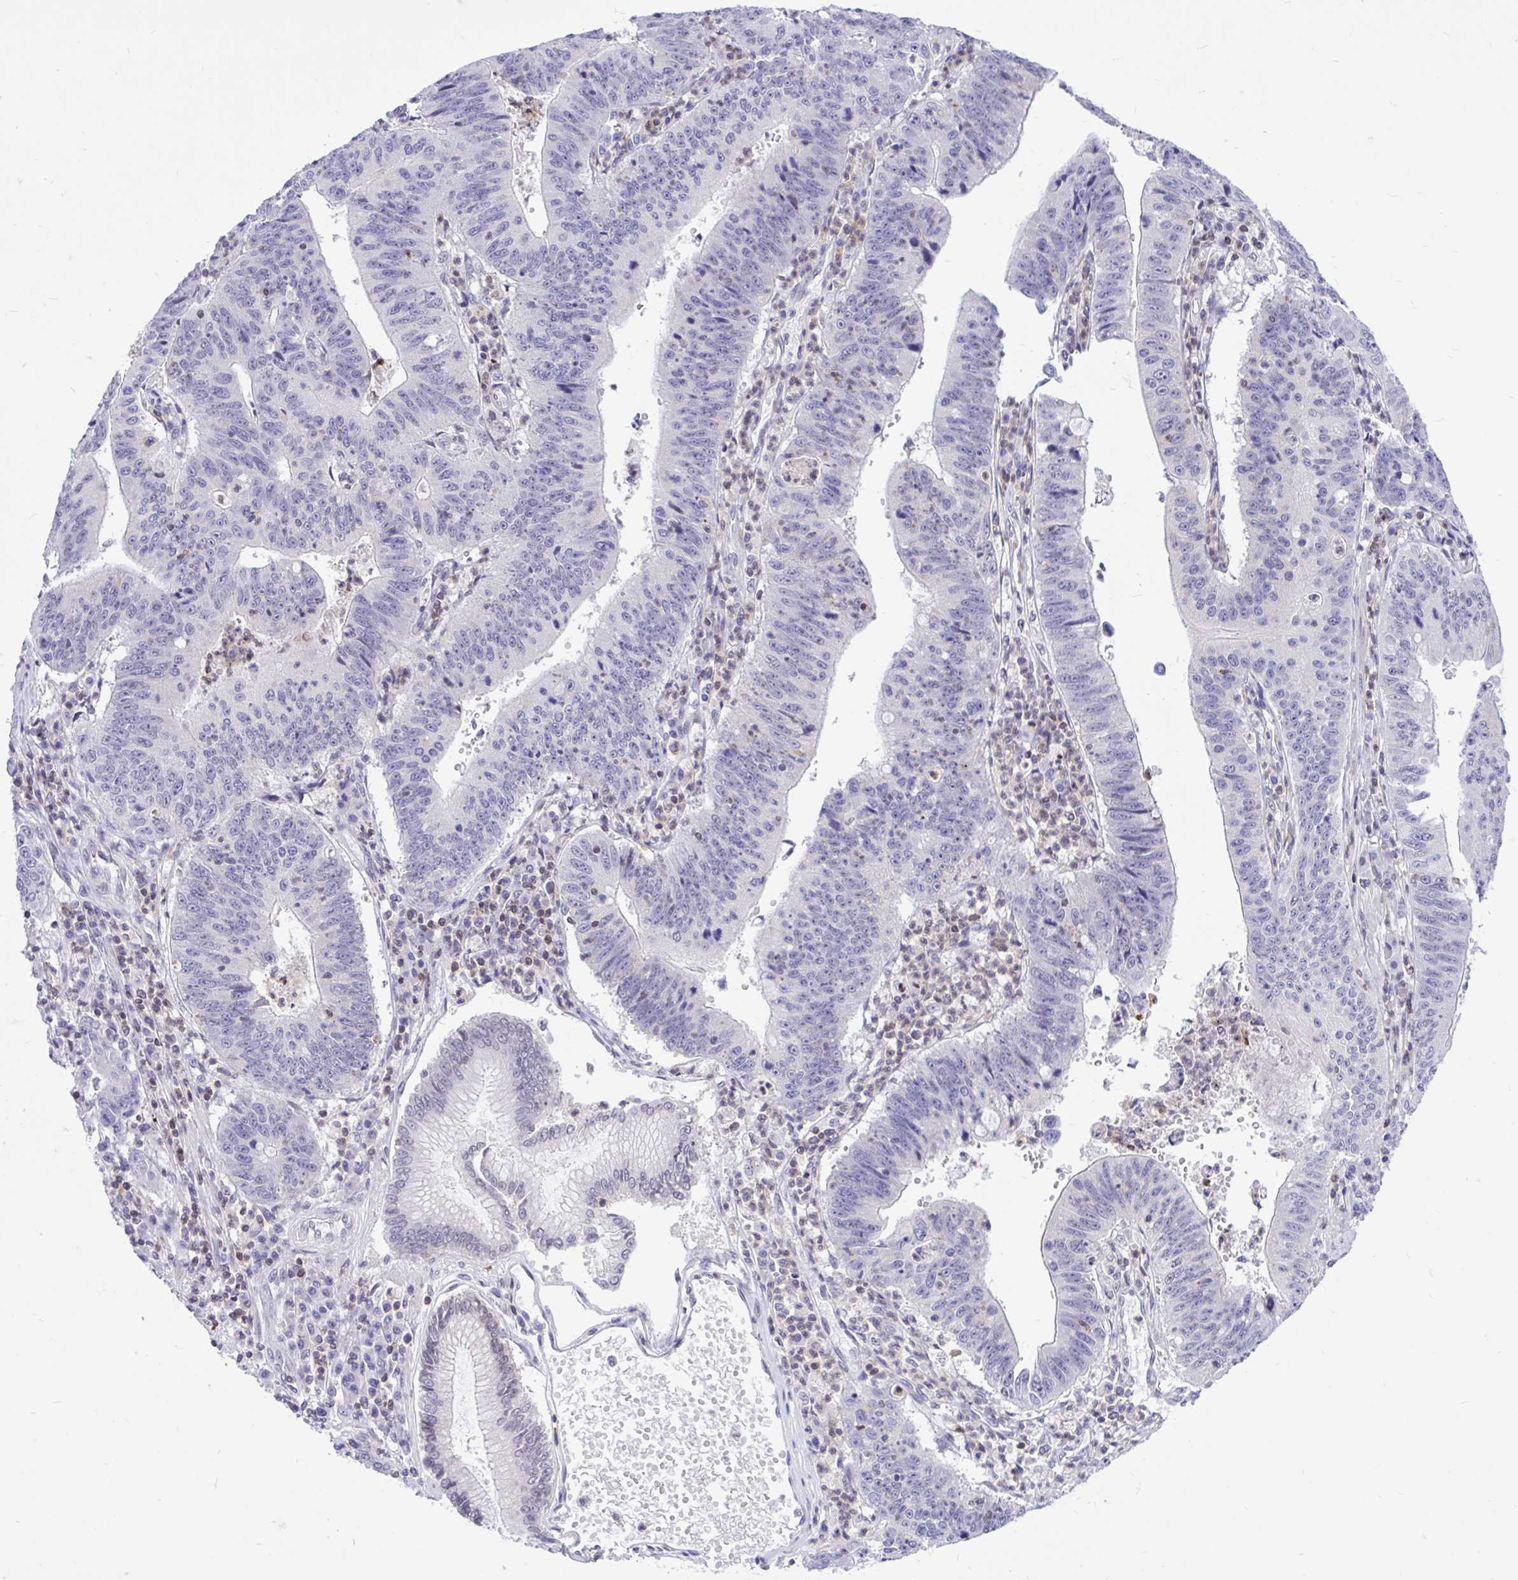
{"staining": {"intensity": "negative", "quantity": "none", "location": "none"}, "tissue": "stomach cancer", "cell_type": "Tumor cells", "image_type": "cancer", "snomed": [{"axis": "morphology", "description": "Adenocarcinoma, NOS"}, {"axis": "topography", "description": "Stomach"}], "caption": "Tumor cells show no significant protein staining in adenocarcinoma (stomach).", "gene": "CXCL8", "patient": {"sex": "male", "age": 59}}